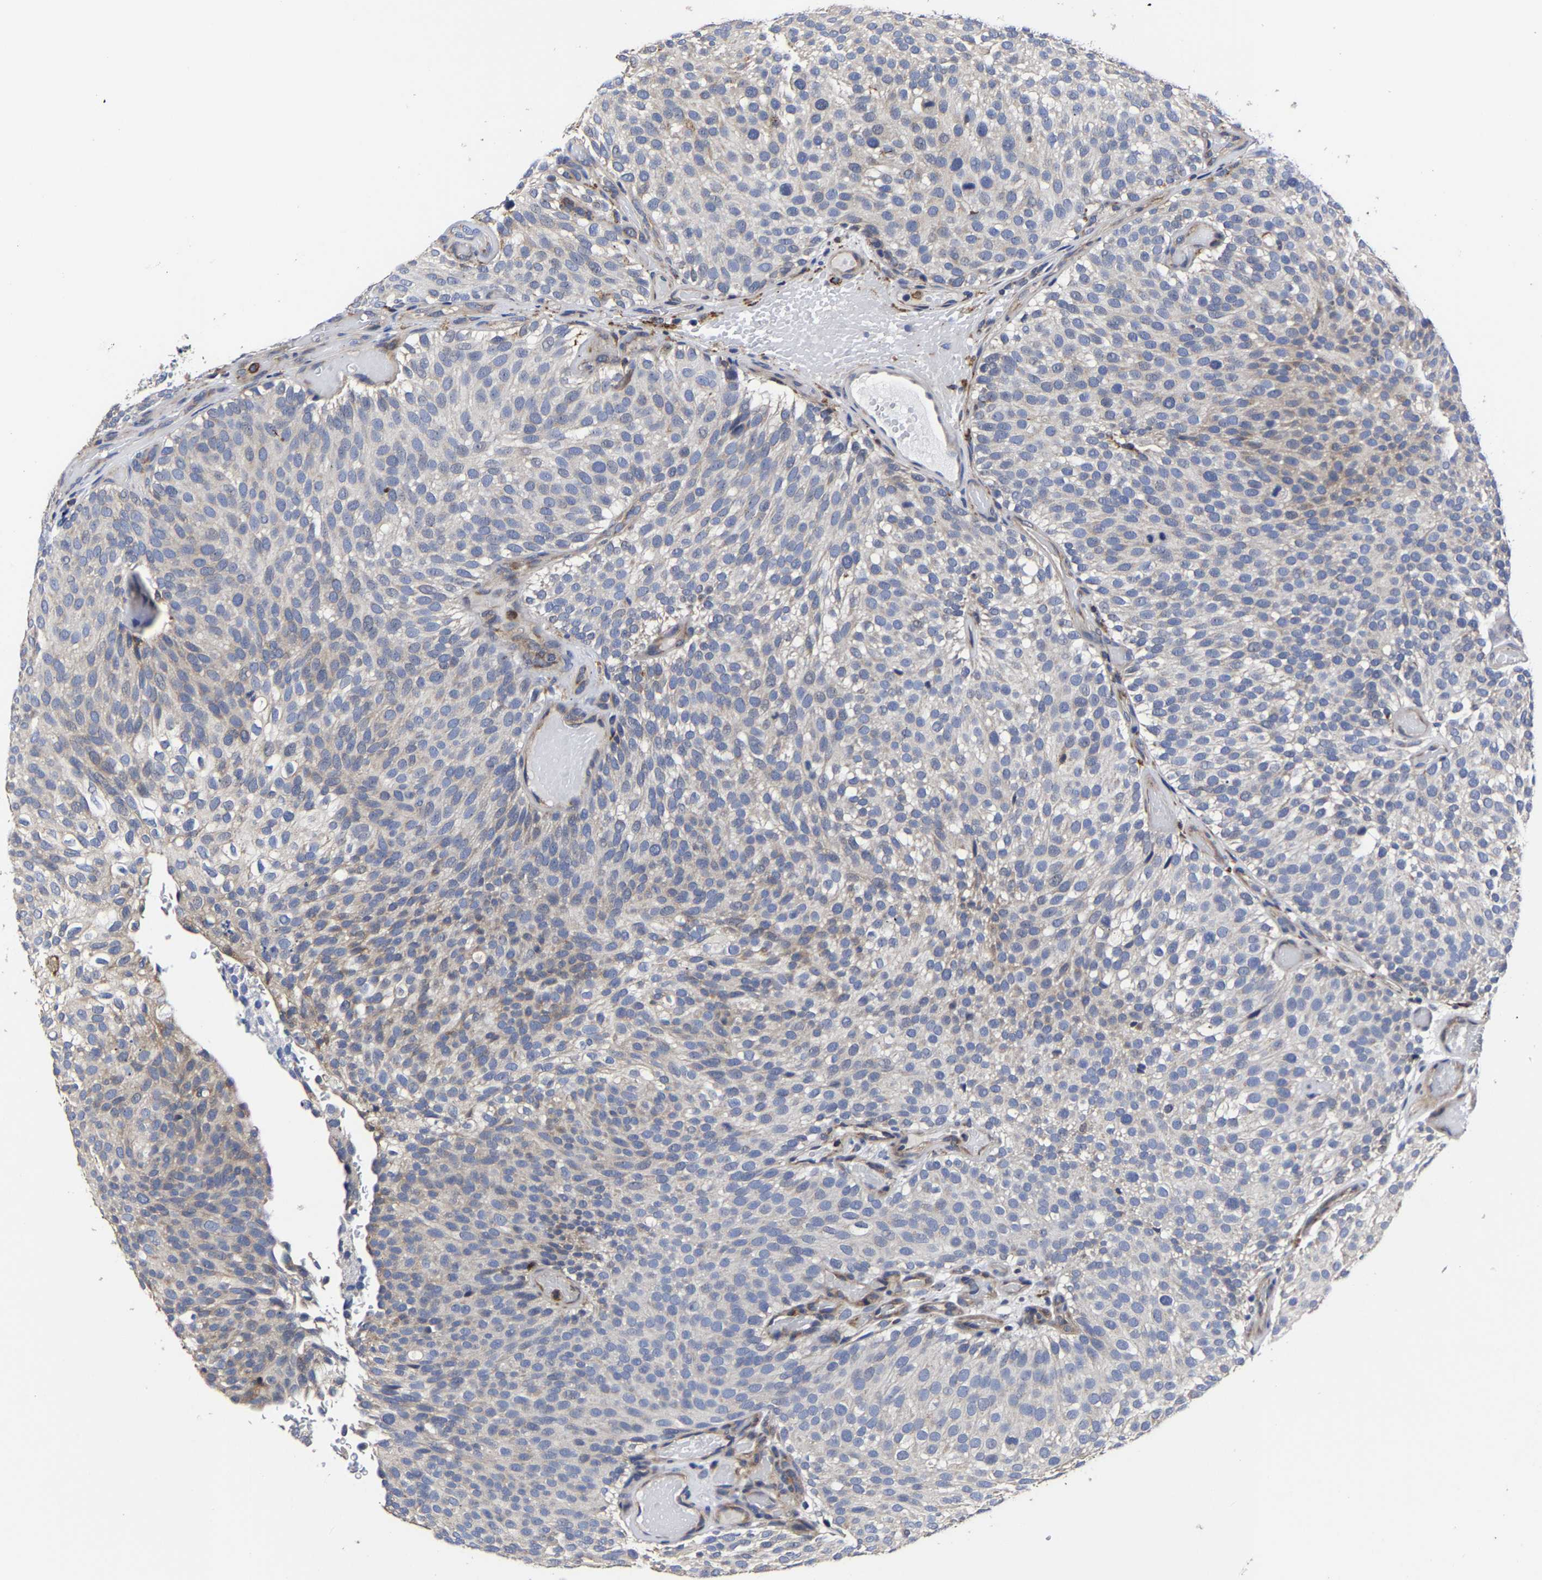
{"staining": {"intensity": "negative", "quantity": "none", "location": "none"}, "tissue": "urothelial cancer", "cell_type": "Tumor cells", "image_type": "cancer", "snomed": [{"axis": "morphology", "description": "Urothelial carcinoma, Low grade"}, {"axis": "topography", "description": "Urinary bladder"}], "caption": "Image shows no protein expression in tumor cells of low-grade urothelial carcinoma tissue.", "gene": "AASS", "patient": {"sex": "male", "age": 78}}